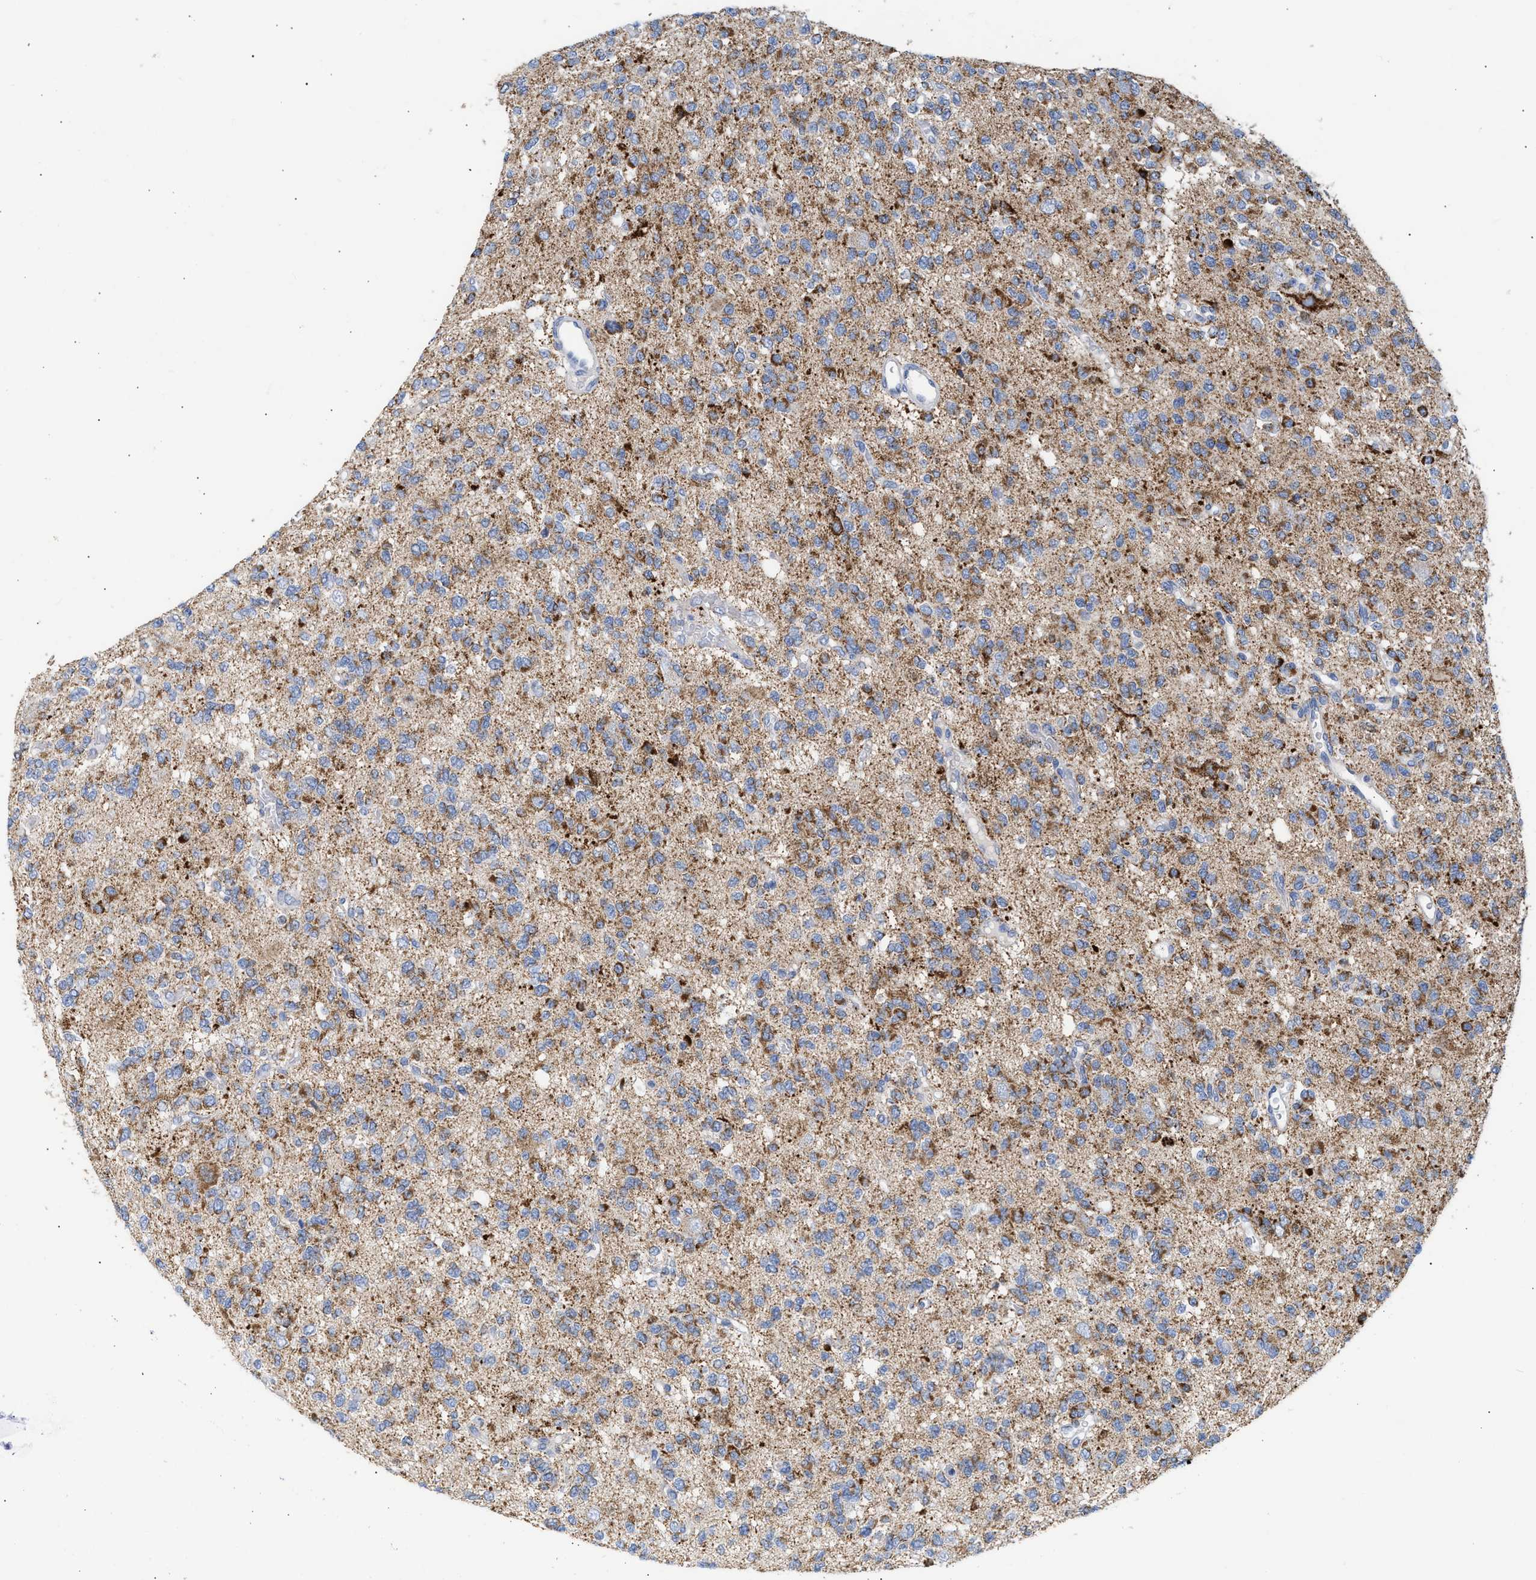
{"staining": {"intensity": "moderate", "quantity": ">75%", "location": "cytoplasmic/membranous"}, "tissue": "glioma", "cell_type": "Tumor cells", "image_type": "cancer", "snomed": [{"axis": "morphology", "description": "Glioma, malignant, Low grade"}, {"axis": "topography", "description": "Brain"}], "caption": "Moderate cytoplasmic/membranous expression for a protein is present in about >75% of tumor cells of glioma using IHC.", "gene": "ACOT13", "patient": {"sex": "male", "age": 38}}